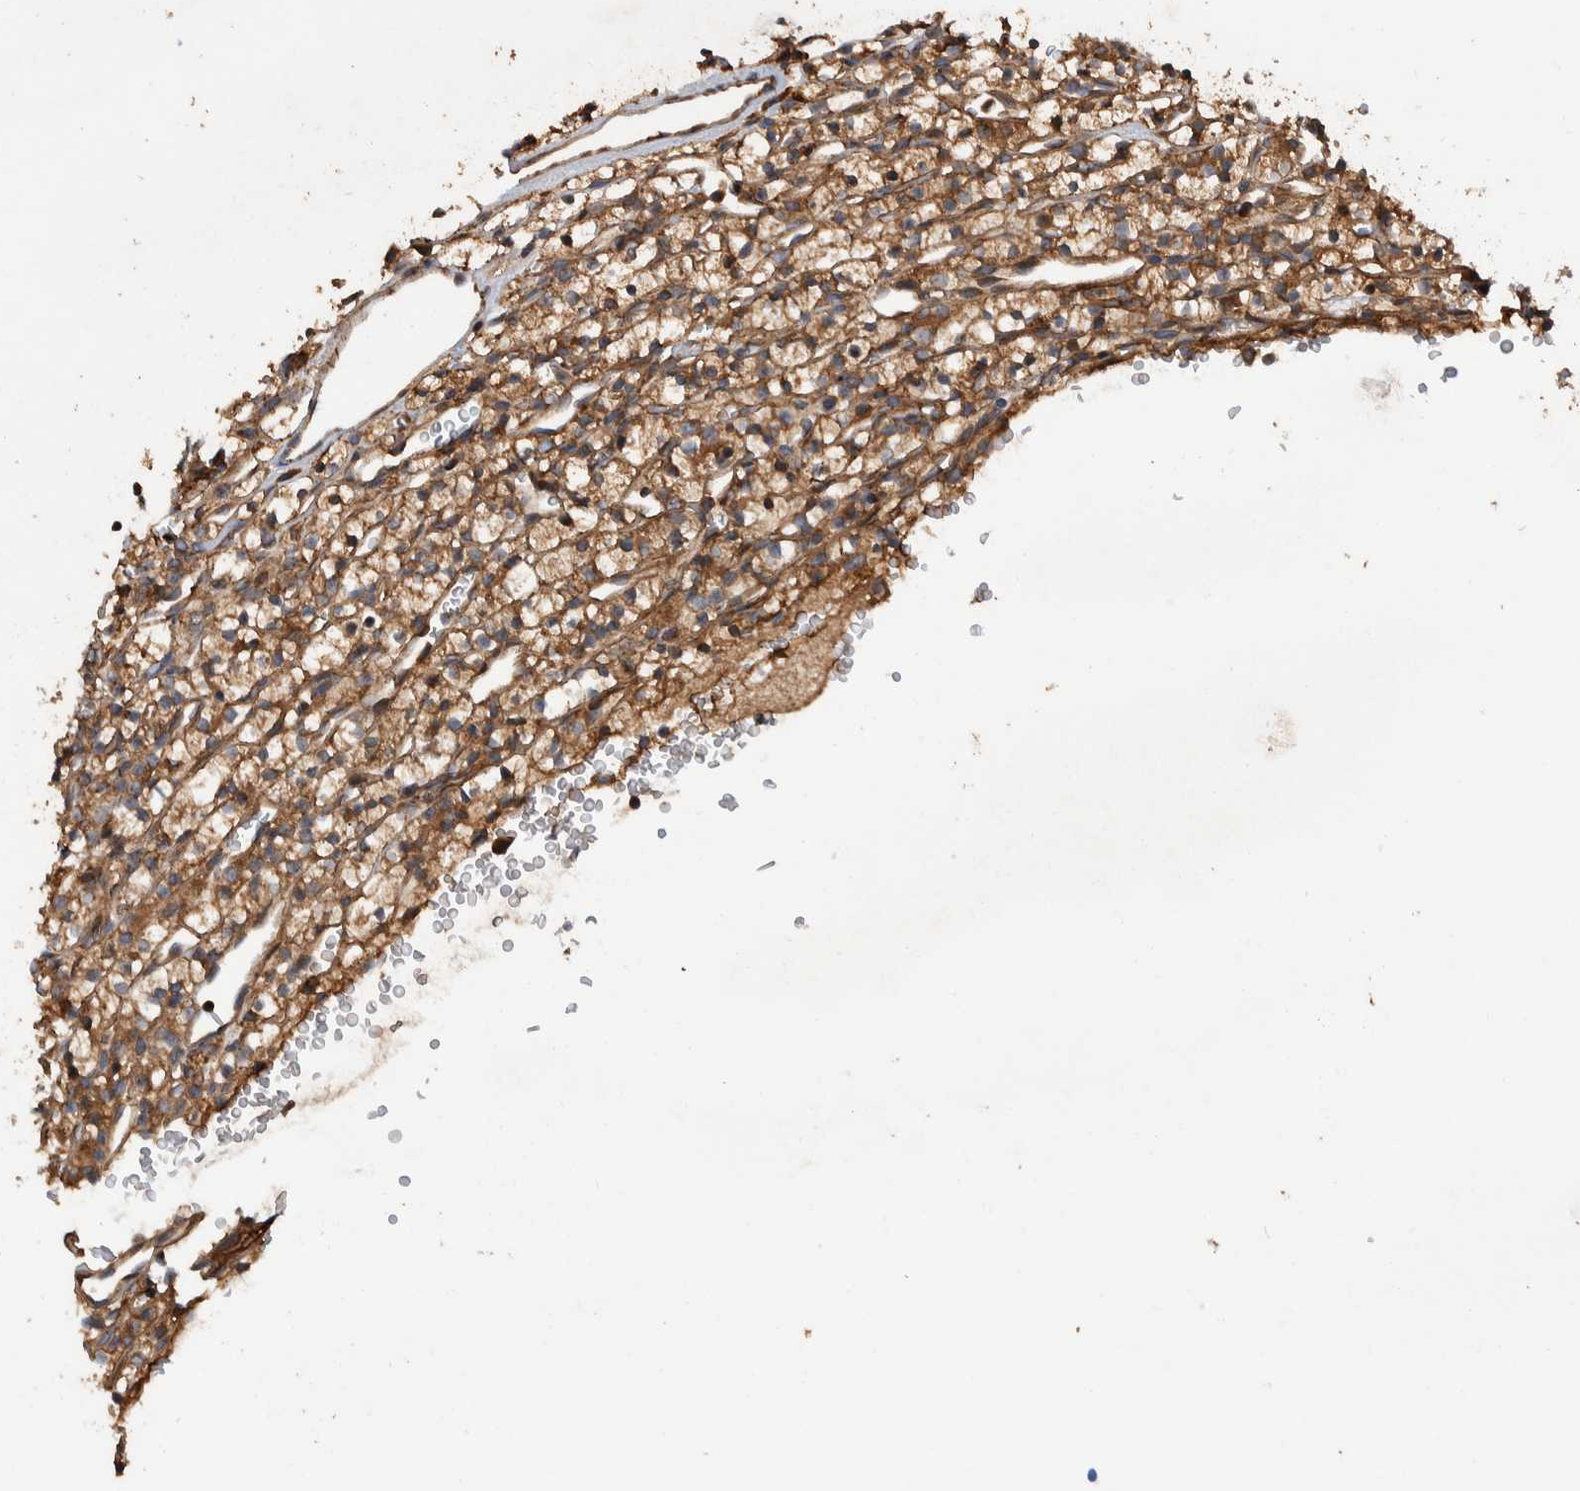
{"staining": {"intensity": "moderate", "quantity": ">75%", "location": "cytoplasmic/membranous"}, "tissue": "renal cancer", "cell_type": "Tumor cells", "image_type": "cancer", "snomed": [{"axis": "morphology", "description": "Adenocarcinoma, NOS"}, {"axis": "topography", "description": "Kidney"}], "caption": "IHC photomicrograph of neoplastic tissue: renal adenocarcinoma stained using immunohistochemistry (IHC) displays medium levels of moderate protein expression localized specifically in the cytoplasmic/membranous of tumor cells, appearing as a cytoplasmic/membranous brown color.", "gene": "VBP1", "patient": {"sex": "female", "age": 57}}